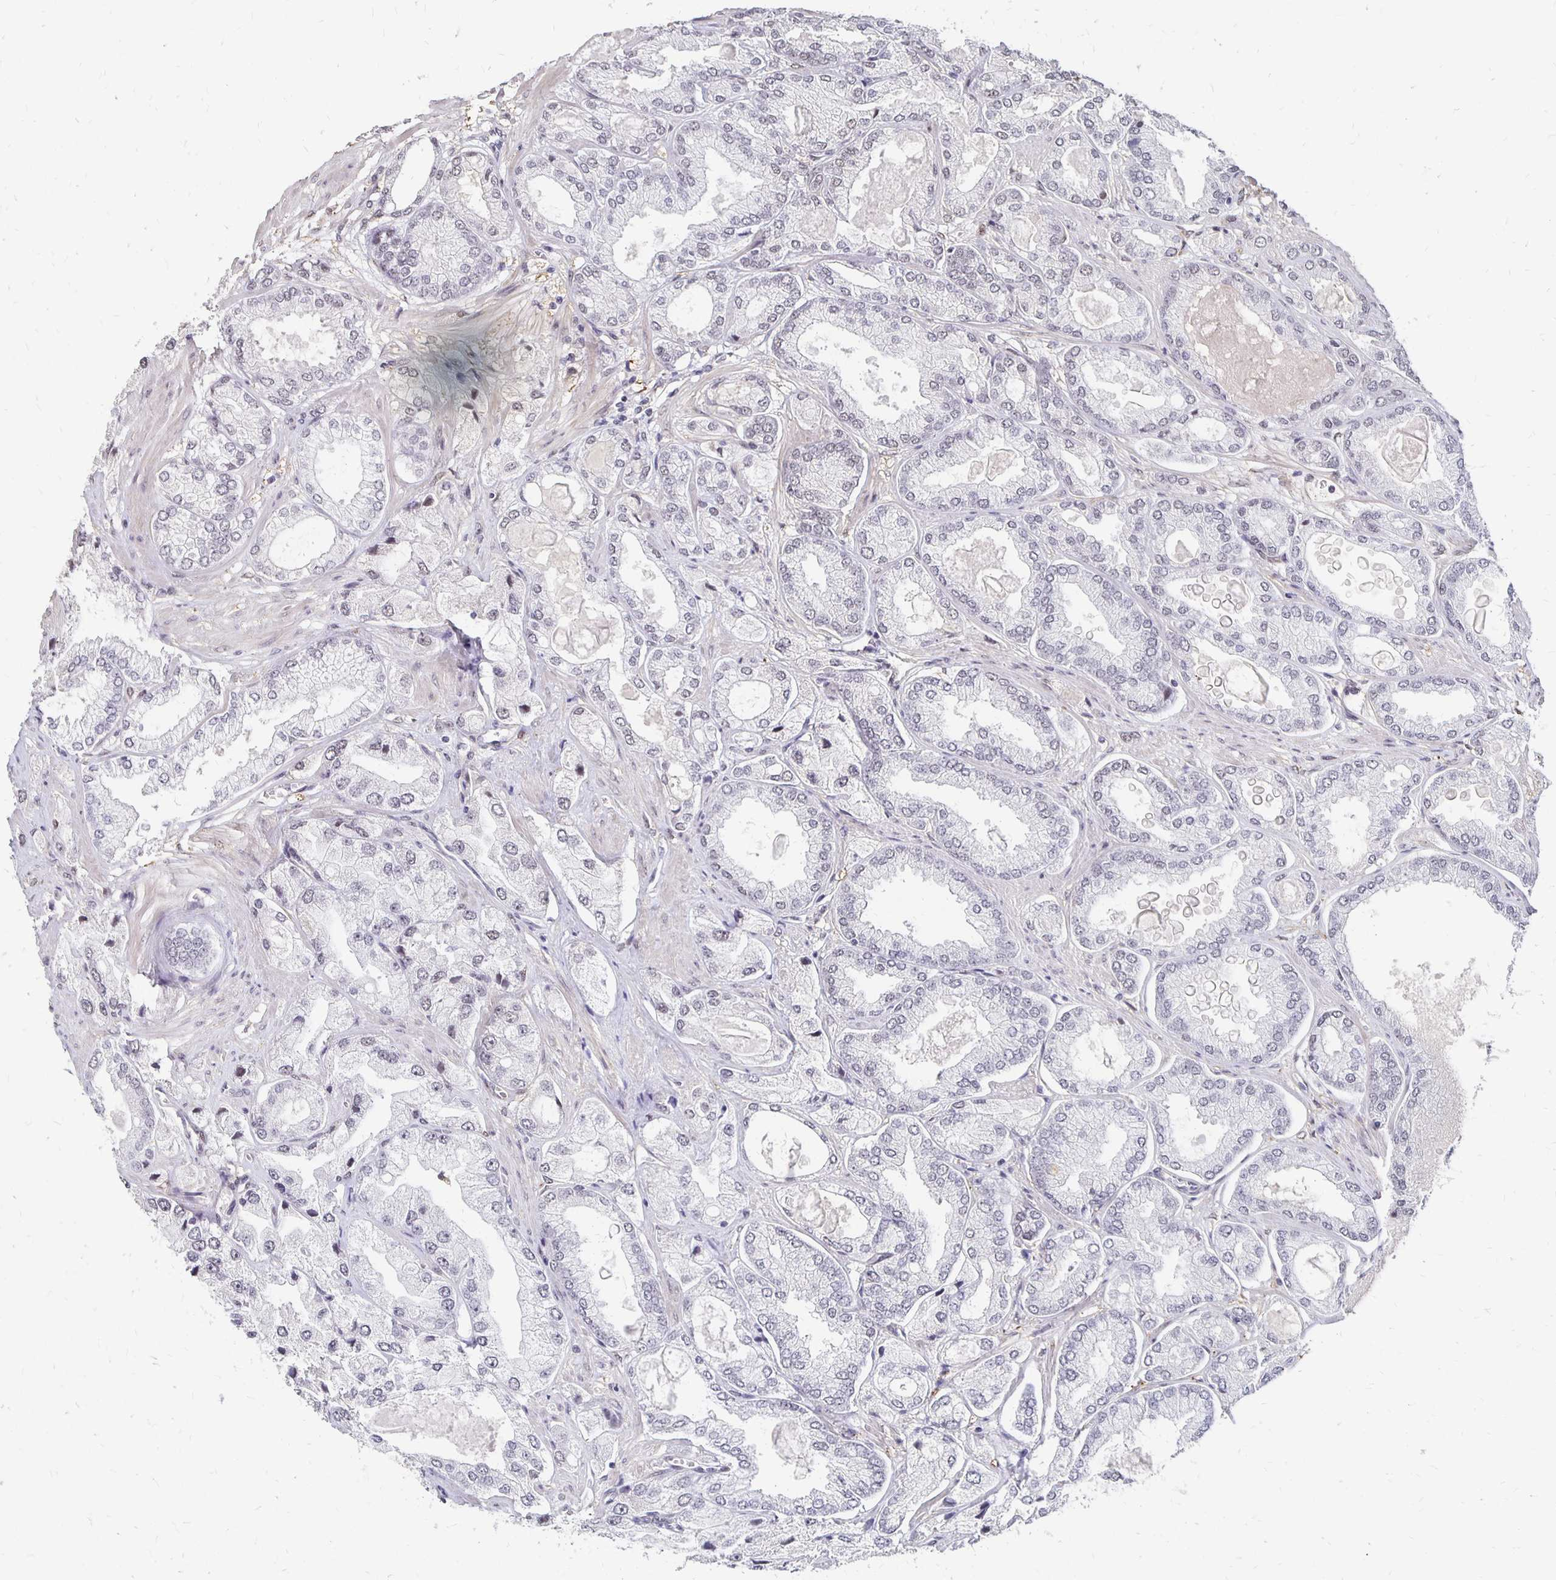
{"staining": {"intensity": "negative", "quantity": "none", "location": "none"}, "tissue": "prostate cancer", "cell_type": "Tumor cells", "image_type": "cancer", "snomed": [{"axis": "morphology", "description": "Adenocarcinoma, High grade"}, {"axis": "topography", "description": "Prostate"}], "caption": "IHC image of neoplastic tissue: human prostate cancer stained with DAB (3,3'-diaminobenzidine) shows no significant protein positivity in tumor cells.", "gene": "CLASRP", "patient": {"sex": "male", "age": 68}}